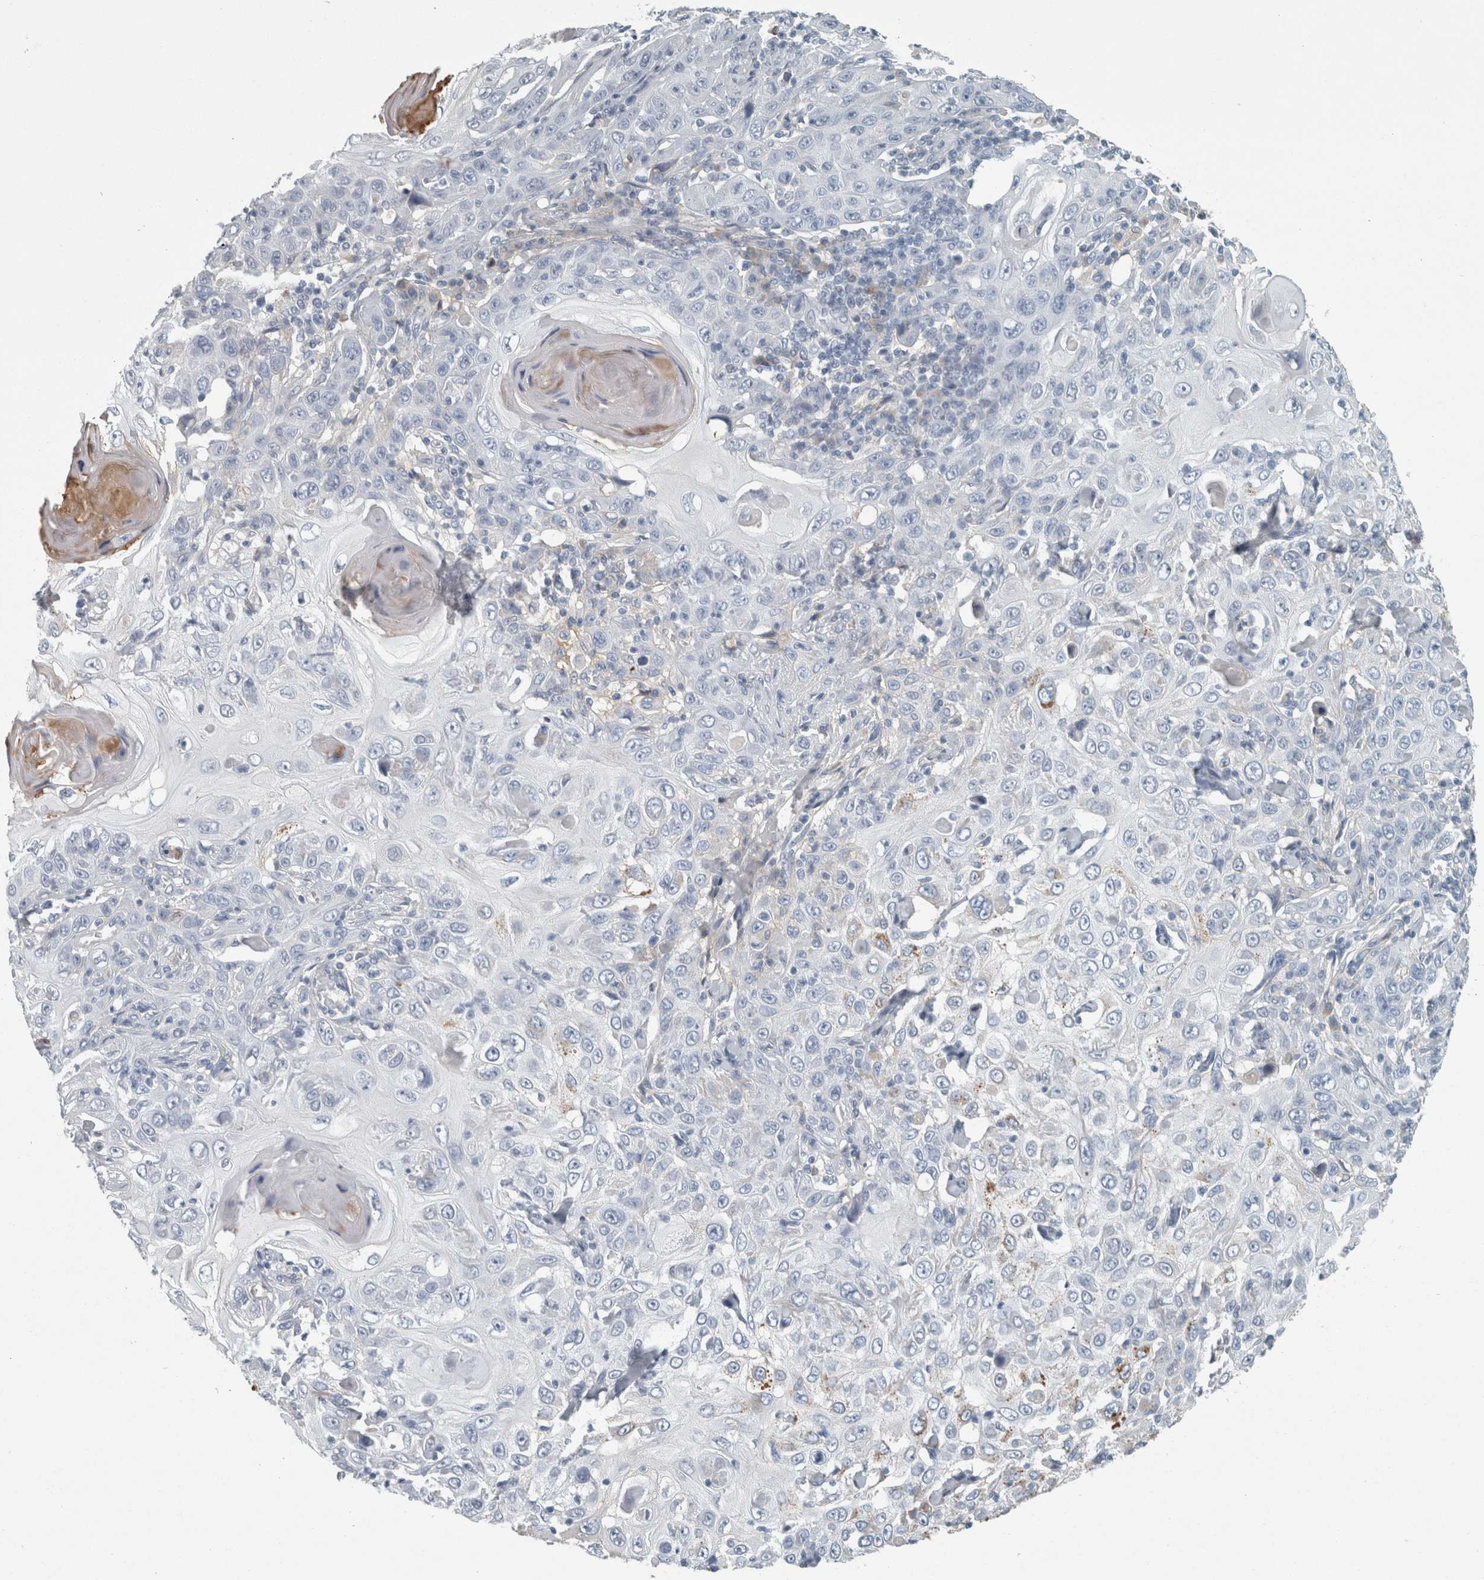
{"staining": {"intensity": "negative", "quantity": "none", "location": "none"}, "tissue": "skin cancer", "cell_type": "Tumor cells", "image_type": "cancer", "snomed": [{"axis": "morphology", "description": "Squamous cell carcinoma, NOS"}, {"axis": "topography", "description": "Skin"}], "caption": "Immunohistochemical staining of squamous cell carcinoma (skin) reveals no significant positivity in tumor cells. (DAB immunohistochemistry (IHC) with hematoxylin counter stain).", "gene": "CHL1", "patient": {"sex": "female", "age": 88}}